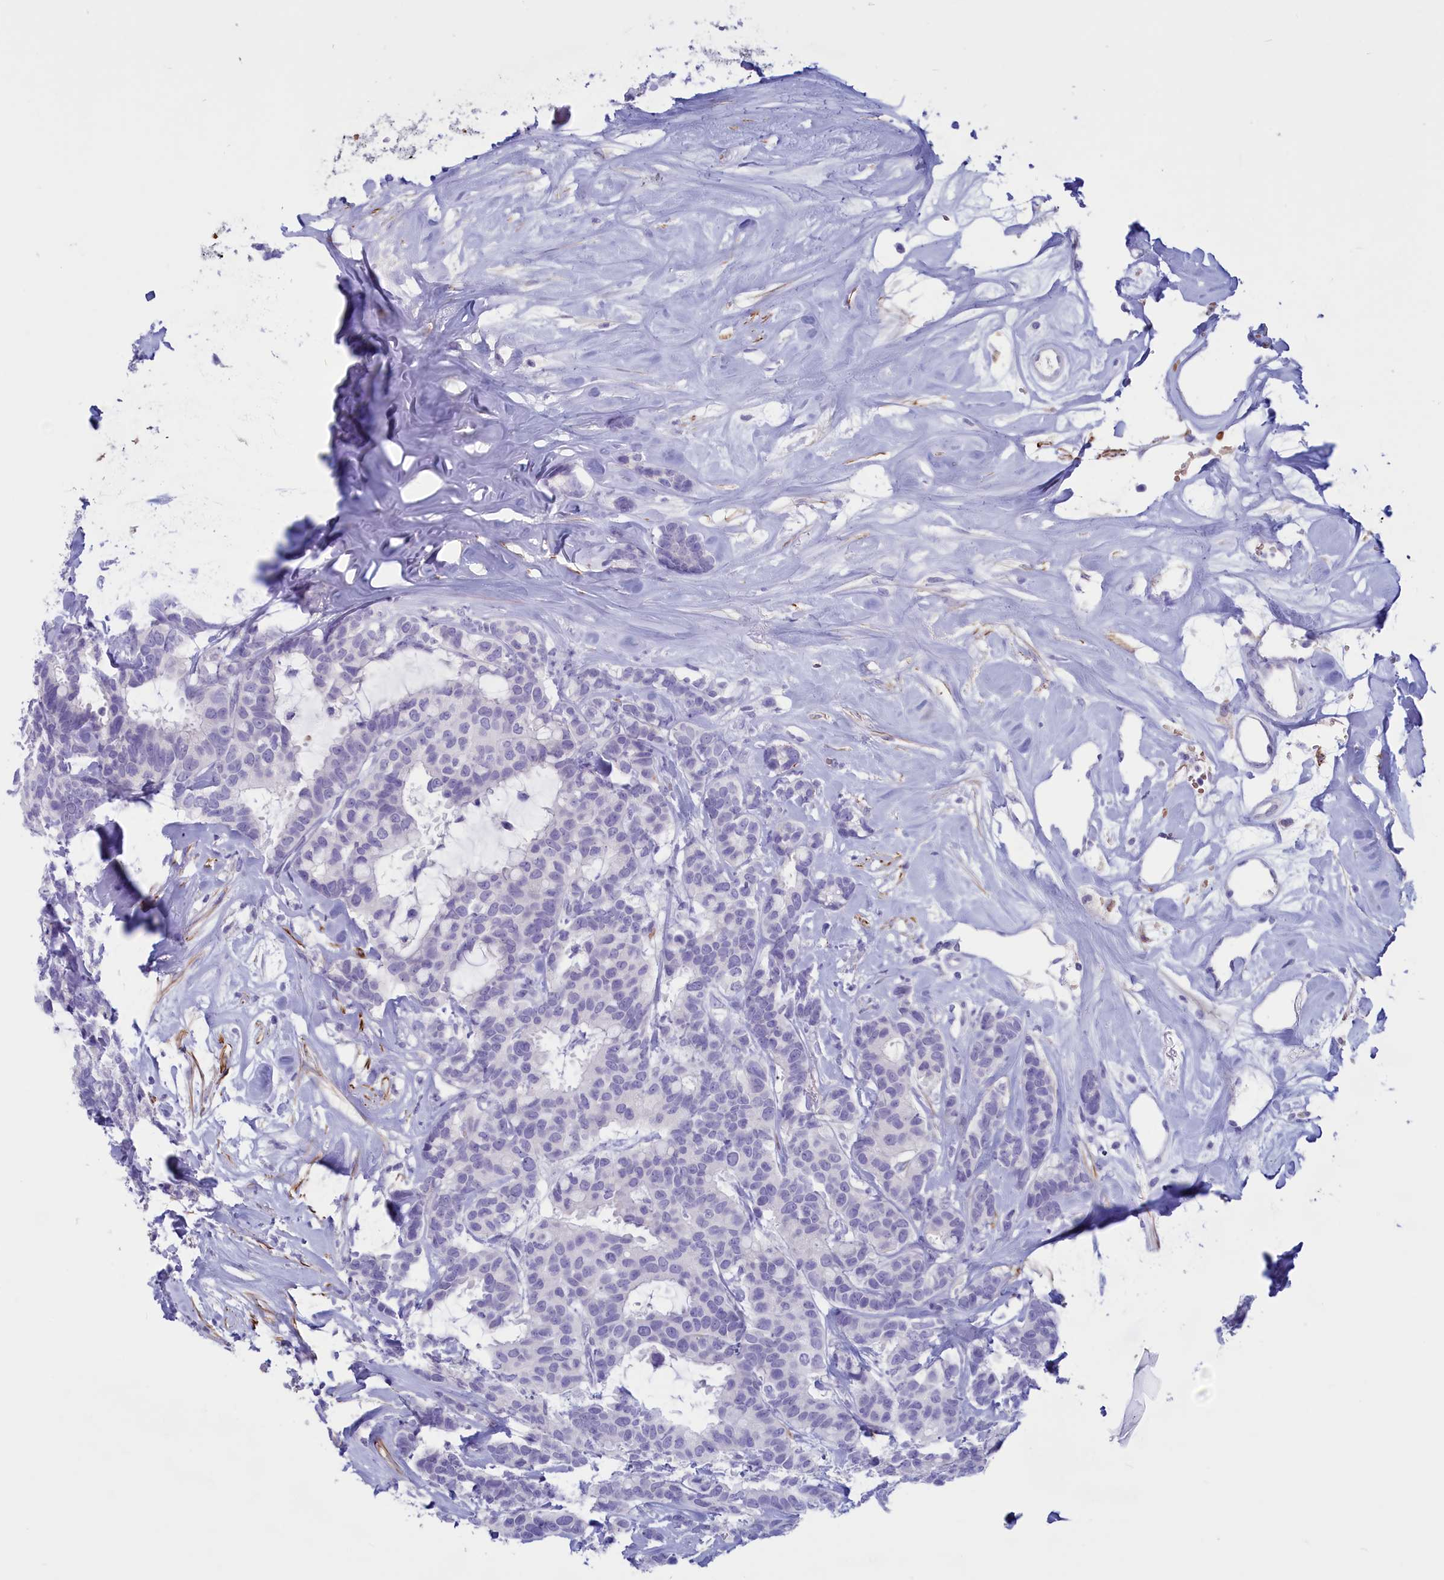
{"staining": {"intensity": "negative", "quantity": "none", "location": "none"}, "tissue": "breast cancer", "cell_type": "Tumor cells", "image_type": "cancer", "snomed": [{"axis": "morphology", "description": "Duct carcinoma"}, {"axis": "topography", "description": "Breast"}], "caption": "Immunohistochemistry of human breast cancer reveals no positivity in tumor cells. (Stains: DAB immunohistochemistry with hematoxylin counter stain, Microscopy: brightfield microscopy at high magnification).", "gene": "GAPDHS", "patient": {"sex": "female", "age": 87}}